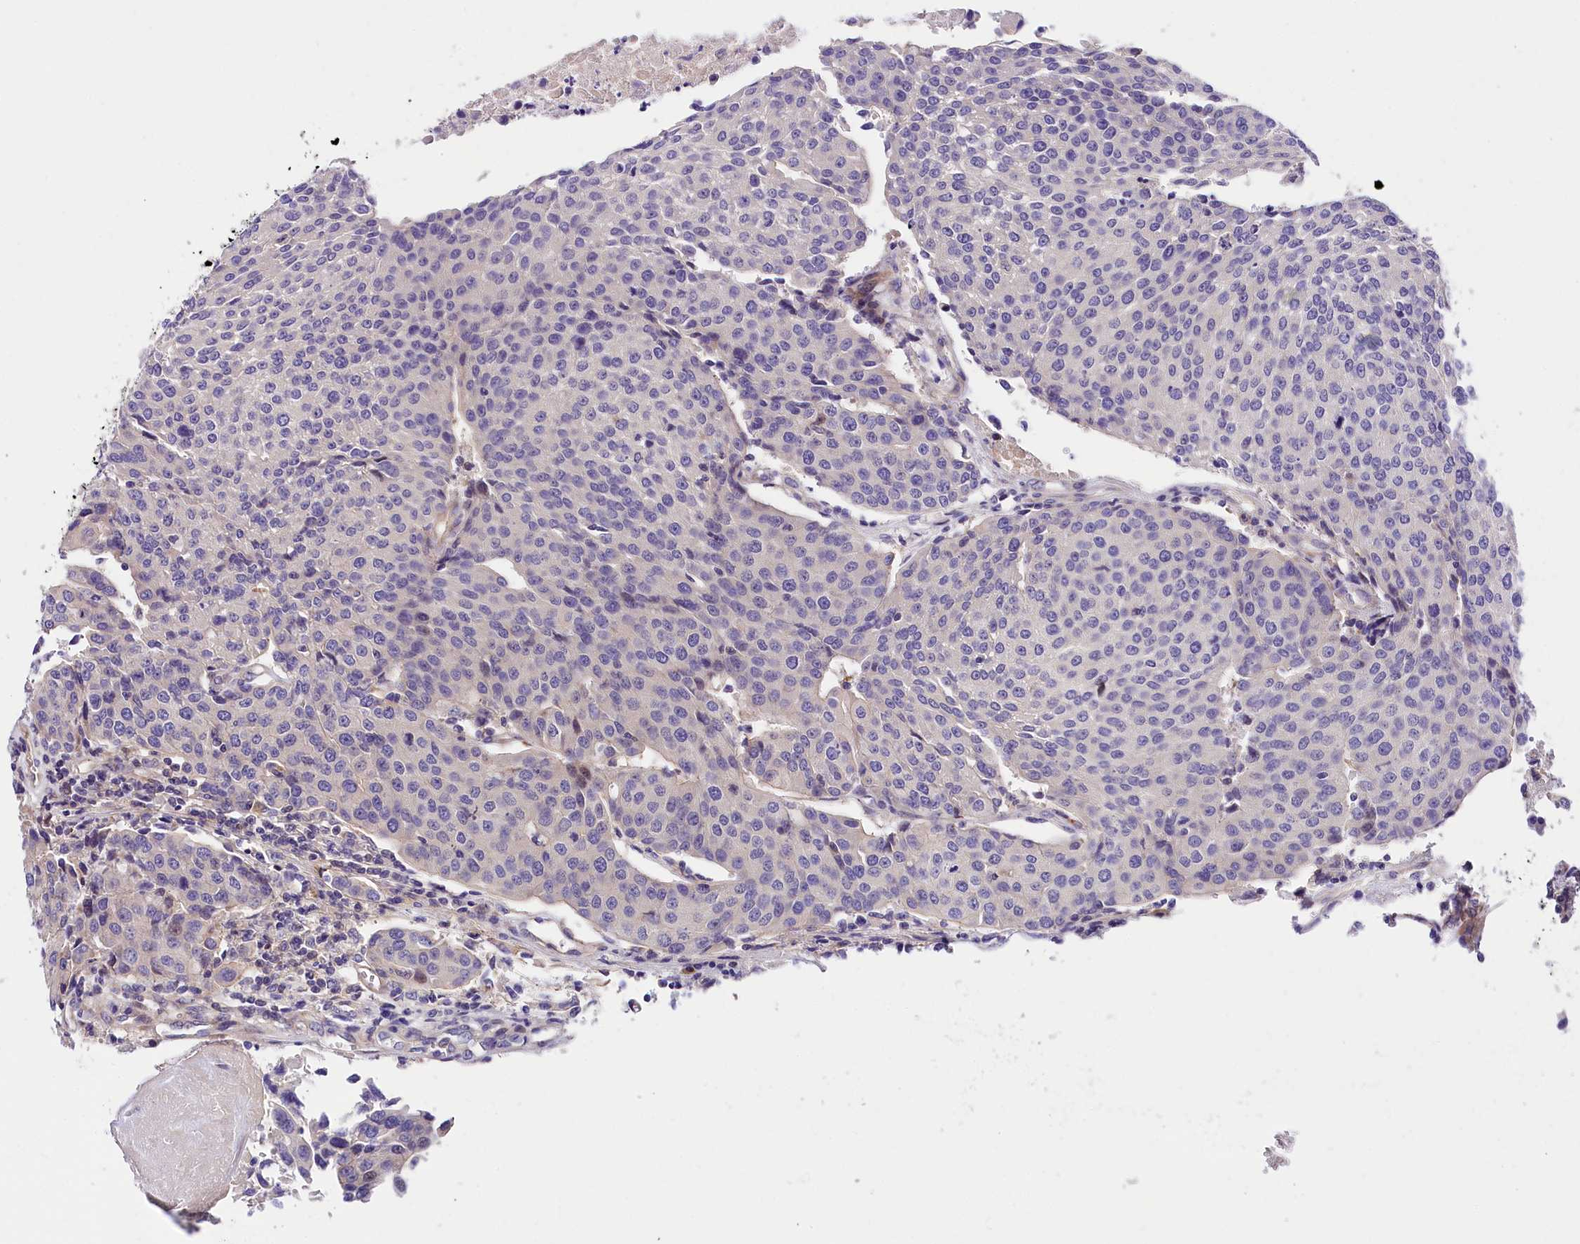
{"staining": {"intensity": "negative", "quantity": "none", "location": "none"}, "tissue": "urothelial cancer", "cell_type": "Tumor cells", "image_type": "cancer", "snomed": [{"axis": "morphology", "description": "Urothelial carcinoma, High grade"}, {"axis": "topography", "description": "Urinary bladder"}], "caption": "Urothelial cancer was stained to show a protein in brown. There is no significant staining in tumor cells. (DAB IHC, high magnification).", "gene": "ARMC6", "patient": {"sex": "female", "age": 85}}